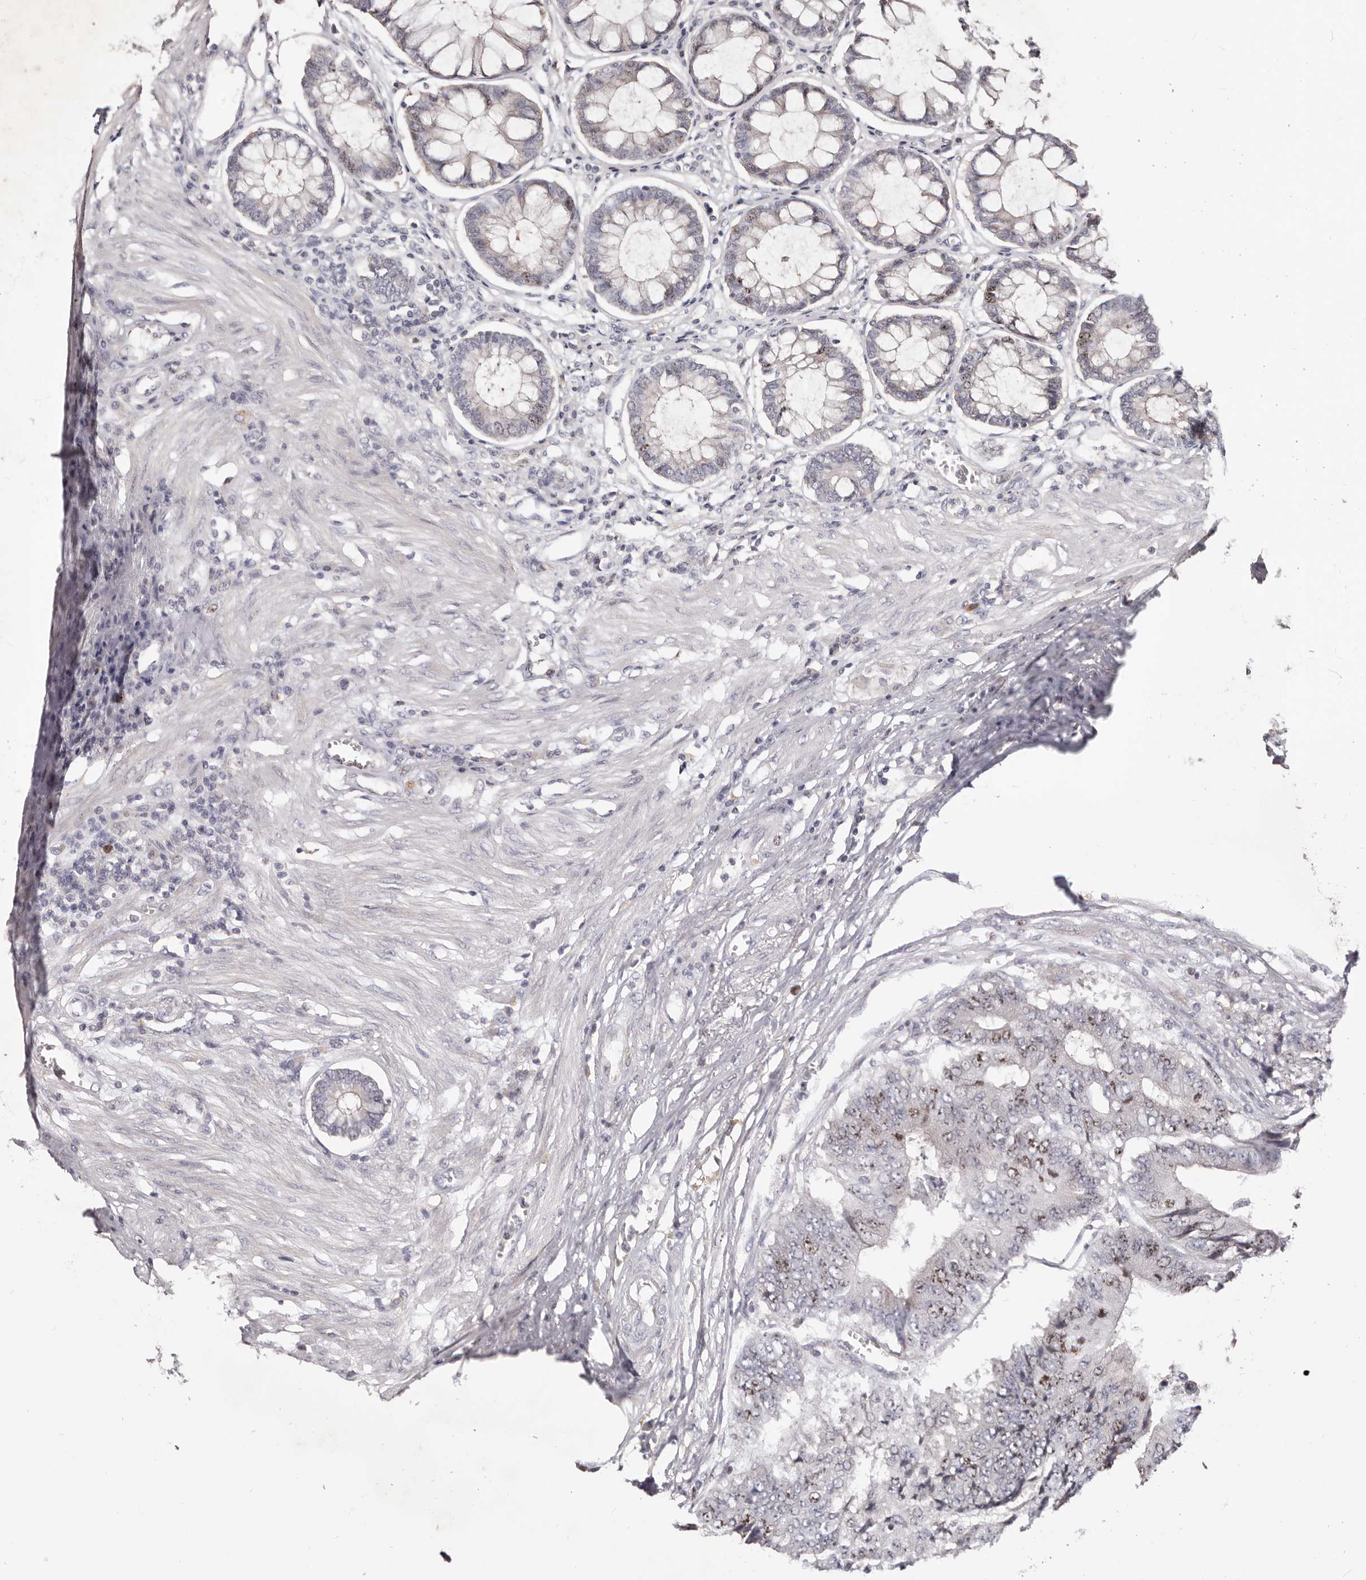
{"staining": {"intensity": "strong", "quantity": "25%-75%", "location": "nuclear"}, "tissue": "colorectal cancer", "cell_type": "Tumor cells", "image_type": "cancer", "snomed": [{"axis": "morphology", "description": "Adenocarcinoma, NOS"}, {"axis": "topography", "description": "Rectum"}], "caption": "This is an image of IHC staining of colorectal cancer (adenocarcinoma), which shows strong positivity in the nuclear of tumor cells.", "gene": "CCDC190", "patient": {"sex": "male", "age": 84}}